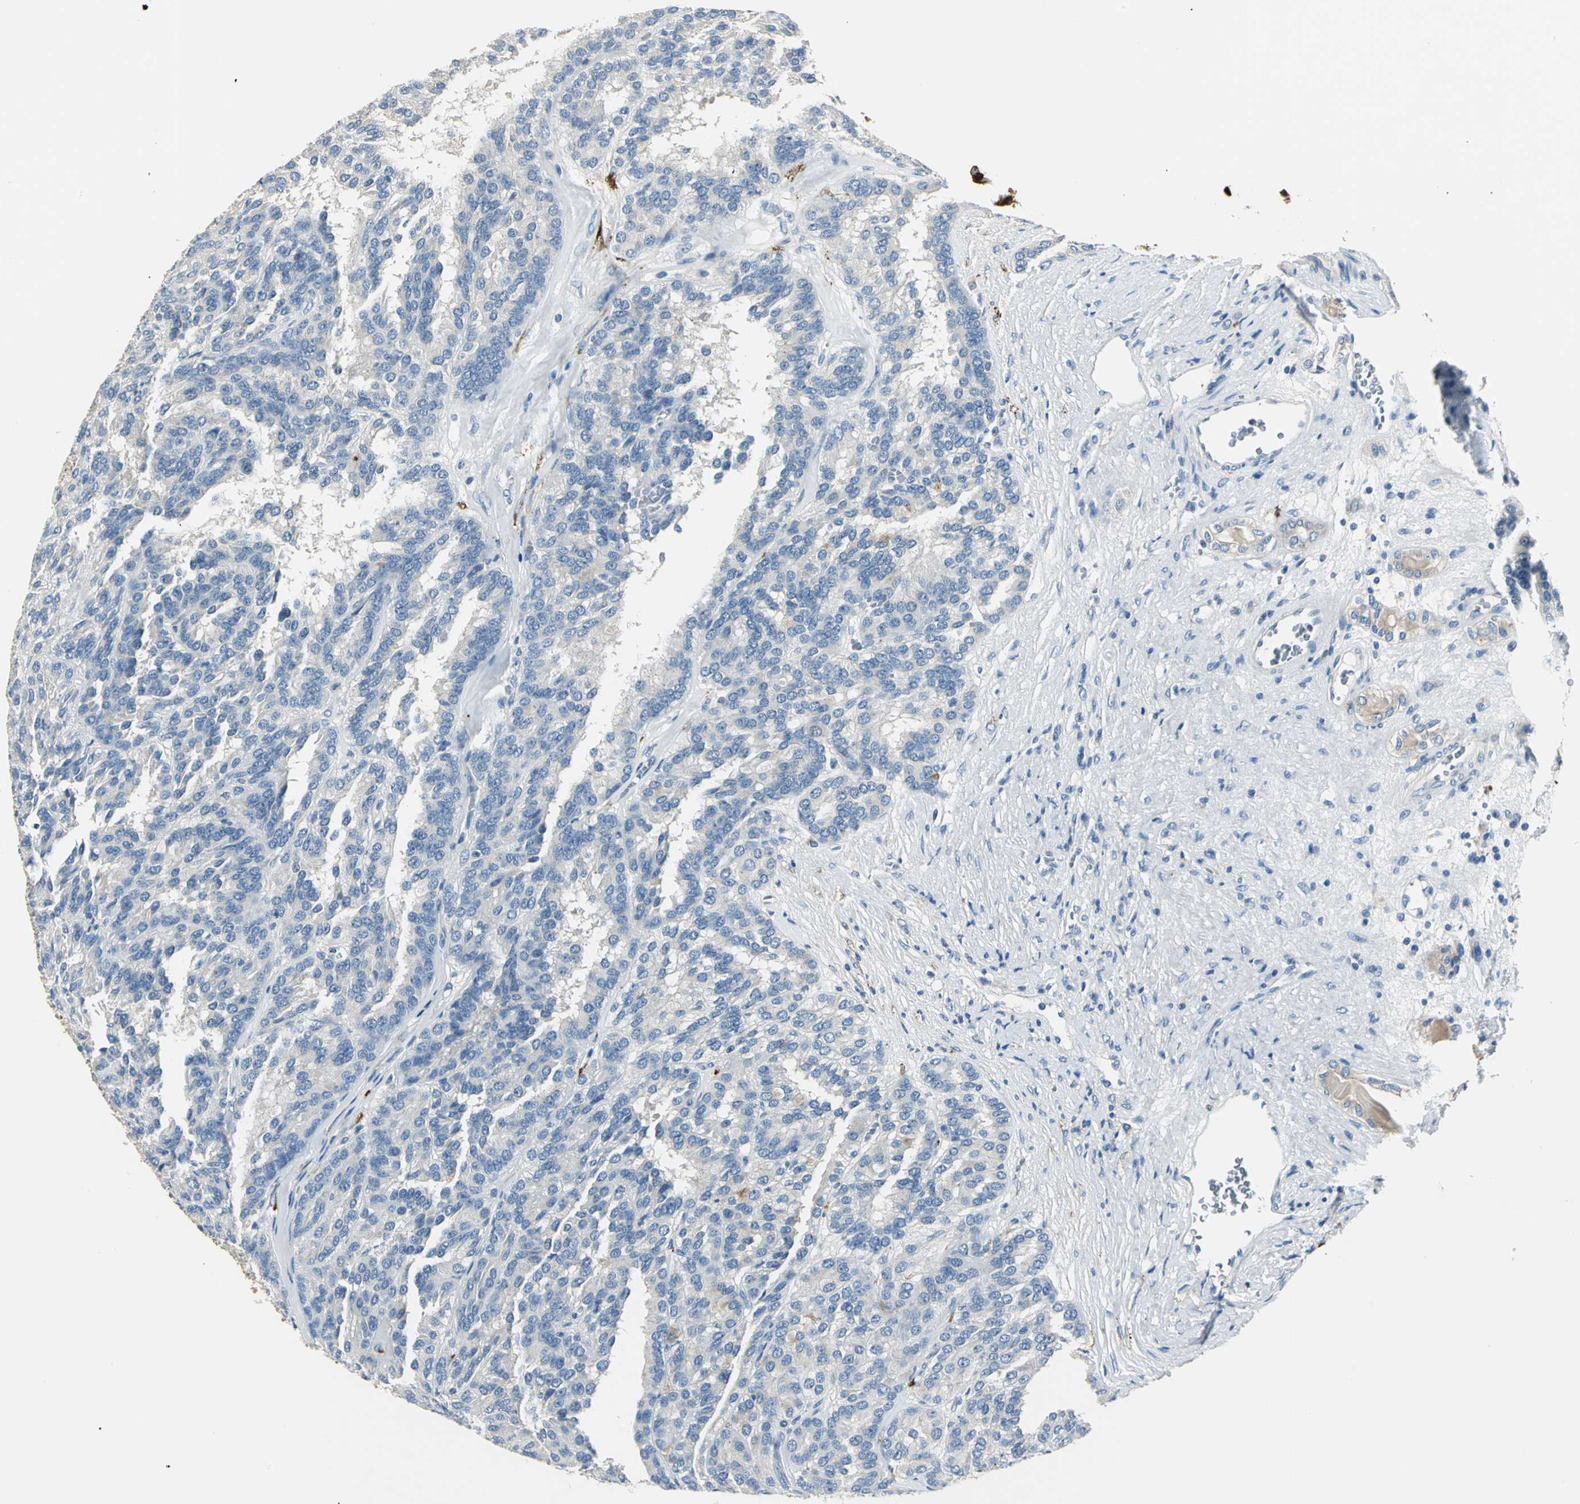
{"staining": {"intensity": "negative", "quantity": "none", "location": "none"}, "tissue": "renal cancer", "cell_type": "Tumor cells", "image_type": "cancer", "snomed": [{"axis": "morphology", "description": "Adenocarcinoma, NOS"}, {"axis": "topography", "description": "Kidney"}], "caption": "Tumor cells show no significant protein expression in renal cancer (adenocarcinoma).", "gene": "B3GNT2", "patient": {"sex": "male", "age": 46}}